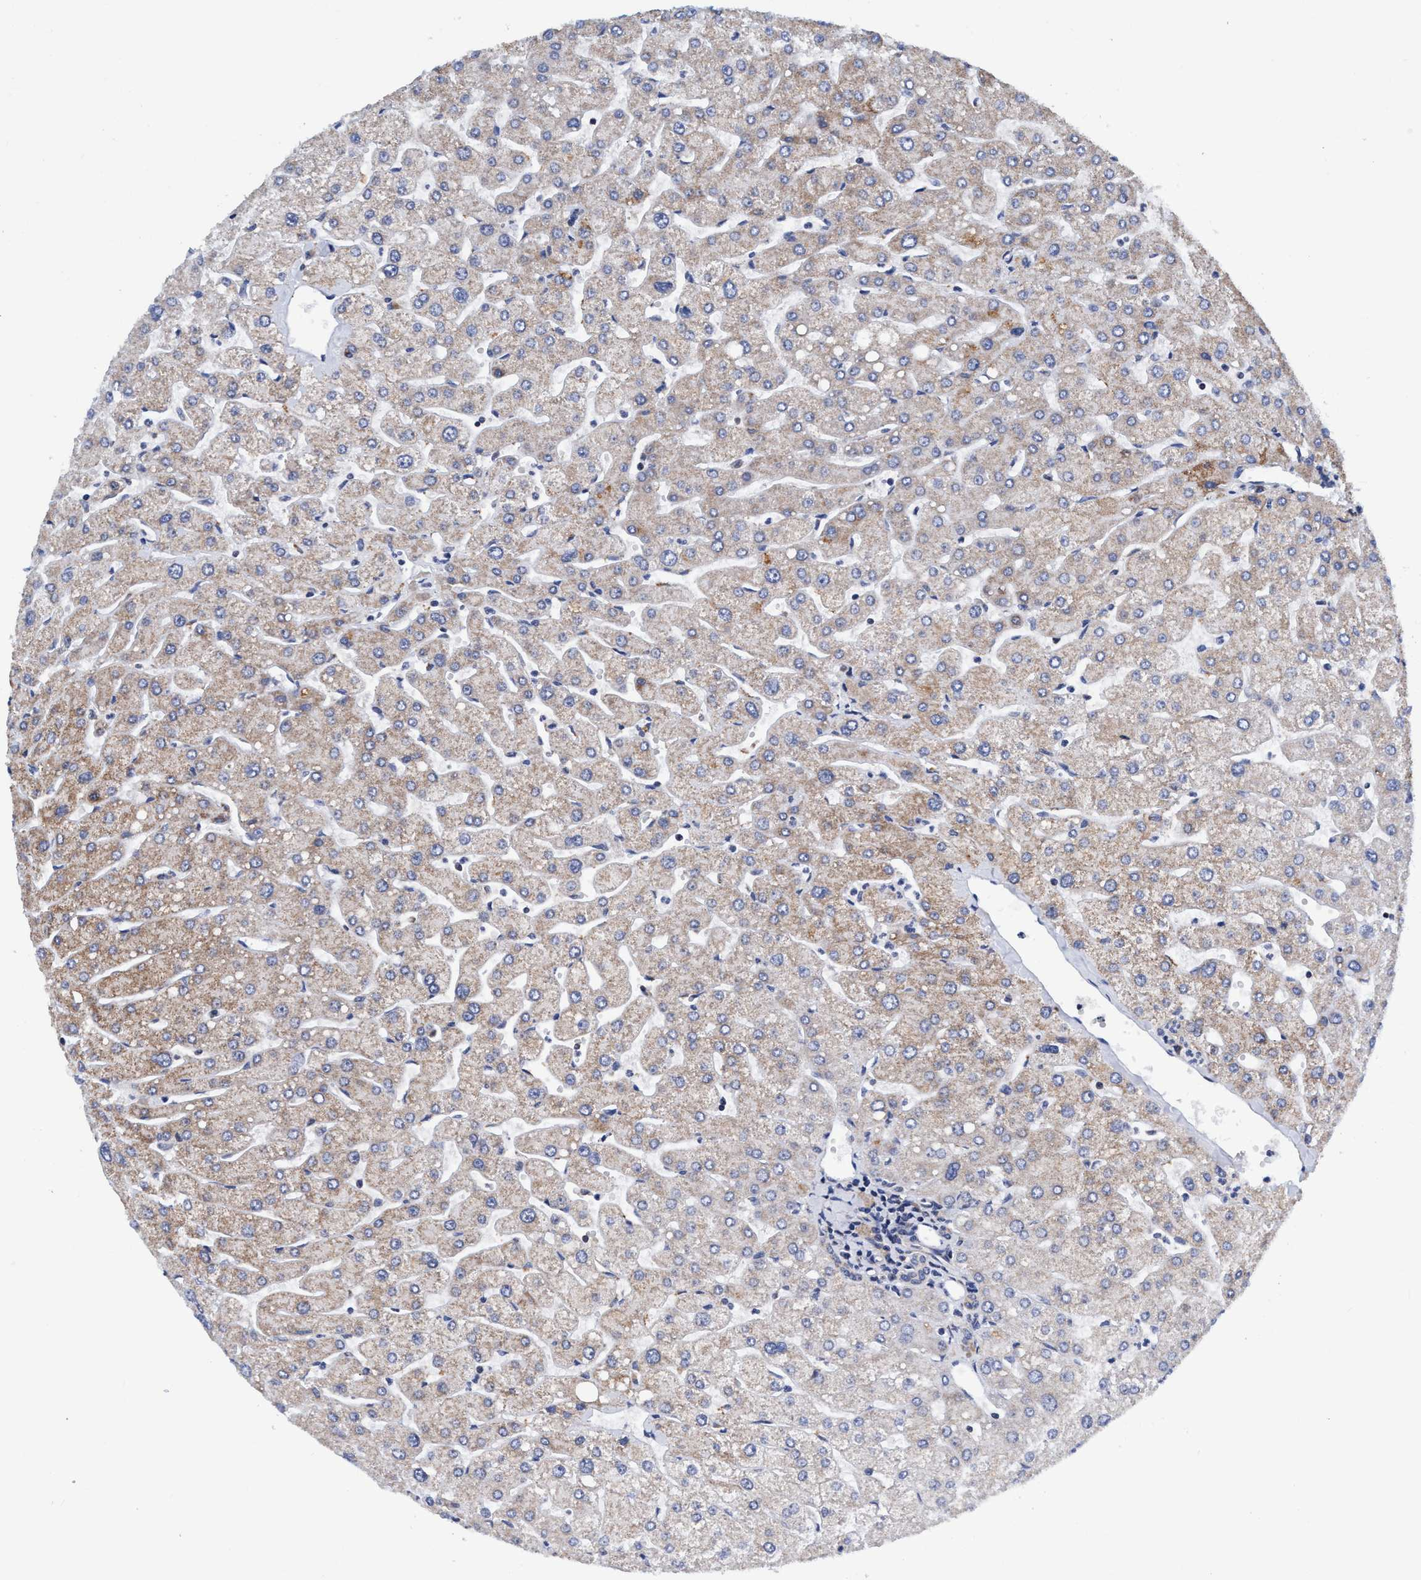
{"staining": {"intensity": "moderate", "quantity": "<25%", "location": "cytoplasmic/membranous"}, "tissue": "liver", "cell_type": "Cholangiocytes", "image_type": "normal", "snomed": [{"axis": "morphology", "description": "Normal tissue, NOS"}, {"axis": "topography", "description": "Liver"}], "caption": "DAB (3,3'-diaminobenzidine) immunohistochemical staining of unremarkable human liver displays moderate cytoplasmic/membranous protein staining in about <25% of cholangiocytes.", "gene": "AGAP2", "patient": {"sex": "male", "age": 55}}